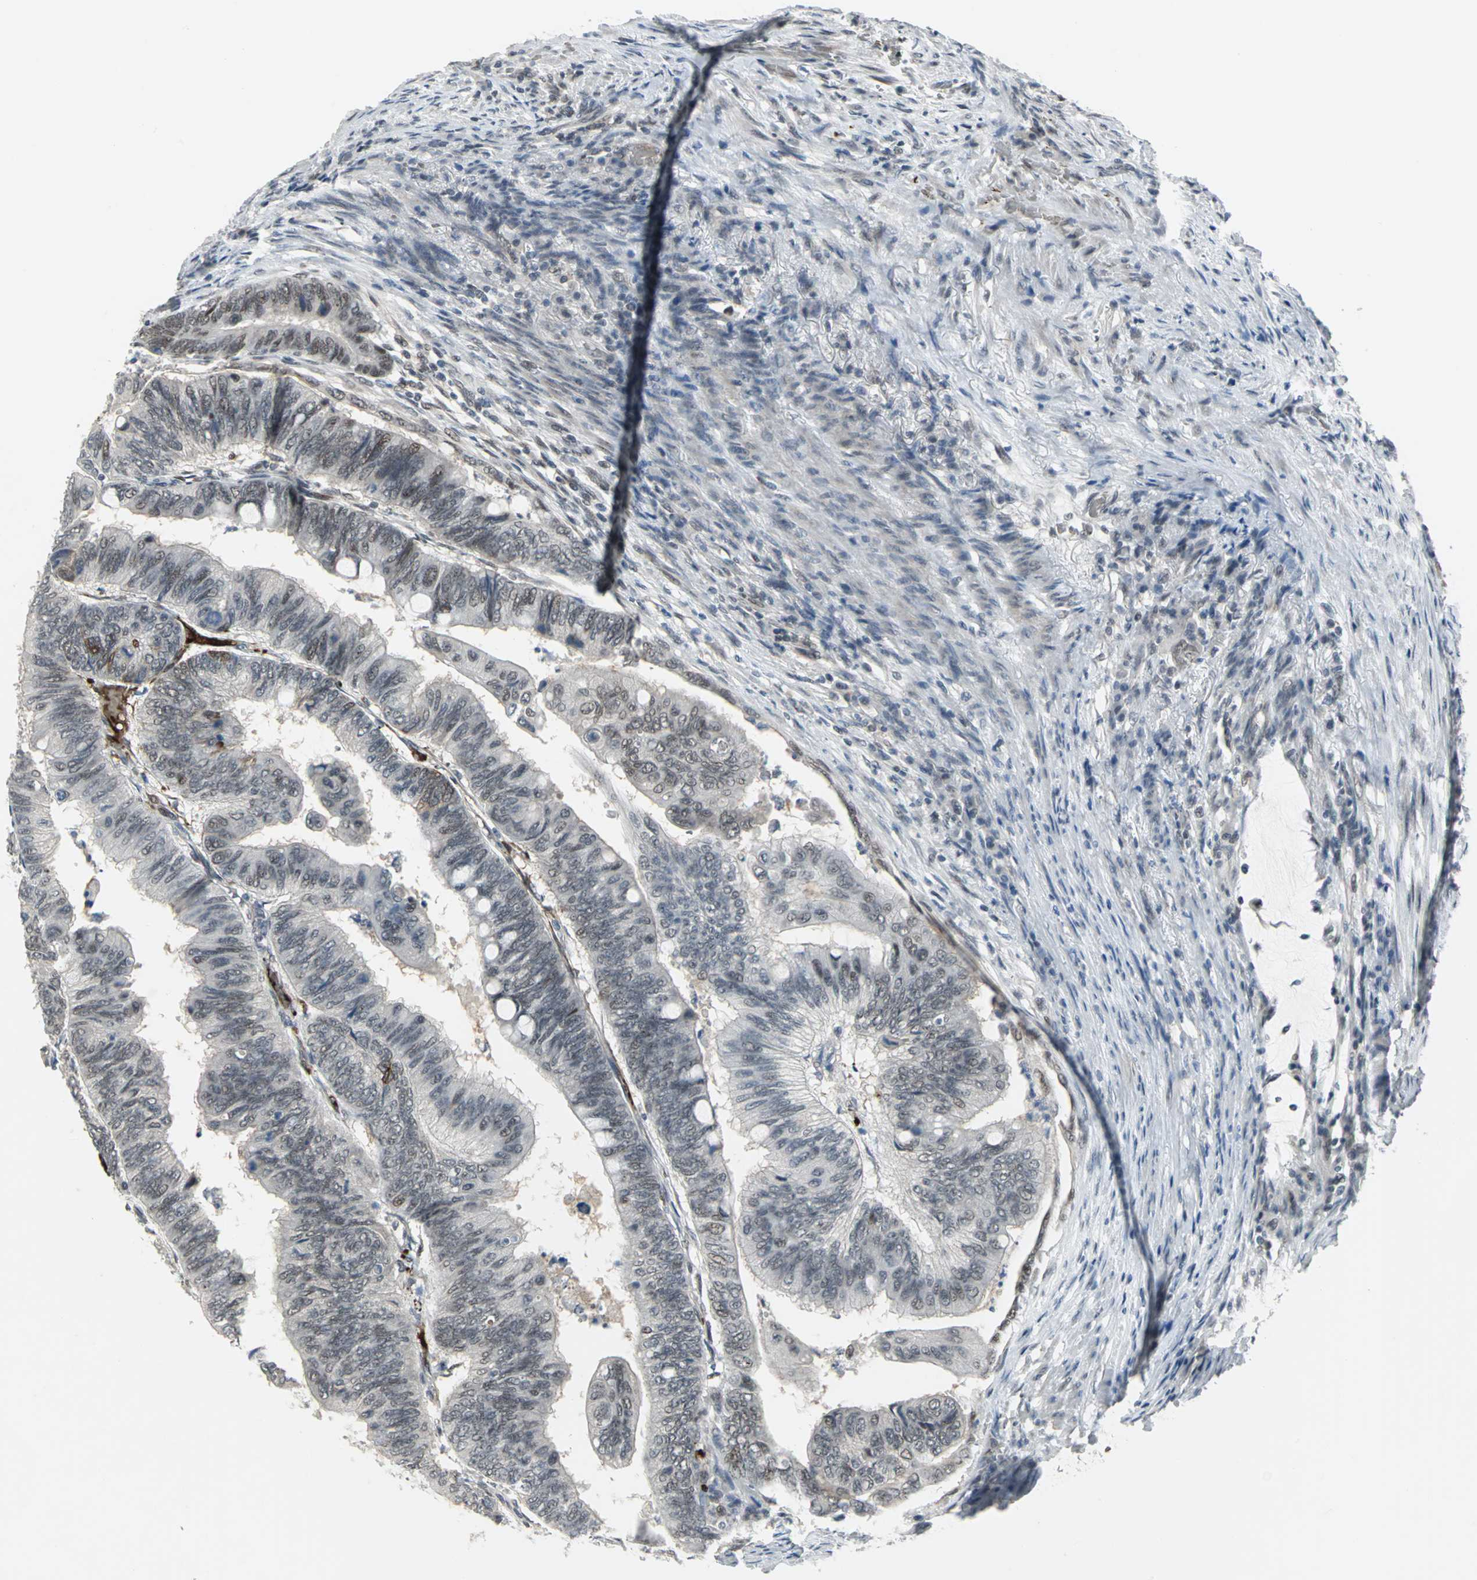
{"staining": {"intensity": "moderate", "quantity": "25%-75%", "location": "nuclear"}, "tissue": "colorectal cancer", "cell_type": "Tumor cells", "image_type": "cancer", "snomed": [{"axis": "morphology", "description": "Normal tissue, NOS"}, {"axis": "morphology", "description": "Adenocarcinoma, NOS"}, {"axis": "topography", "description": "Rectum"}, {"axis": "topography", "description": "Peripheral nerve tissue"}], "caption": "A brown stain labels moderate nuclear expression of a protein in human adenocarcinoma (colorectal) tumor cells. The protein of interest is shown in brown color, while the nuclei are stained blue.", "gene": "GLI3", "patient": {"sex": "male", "age": 92}}